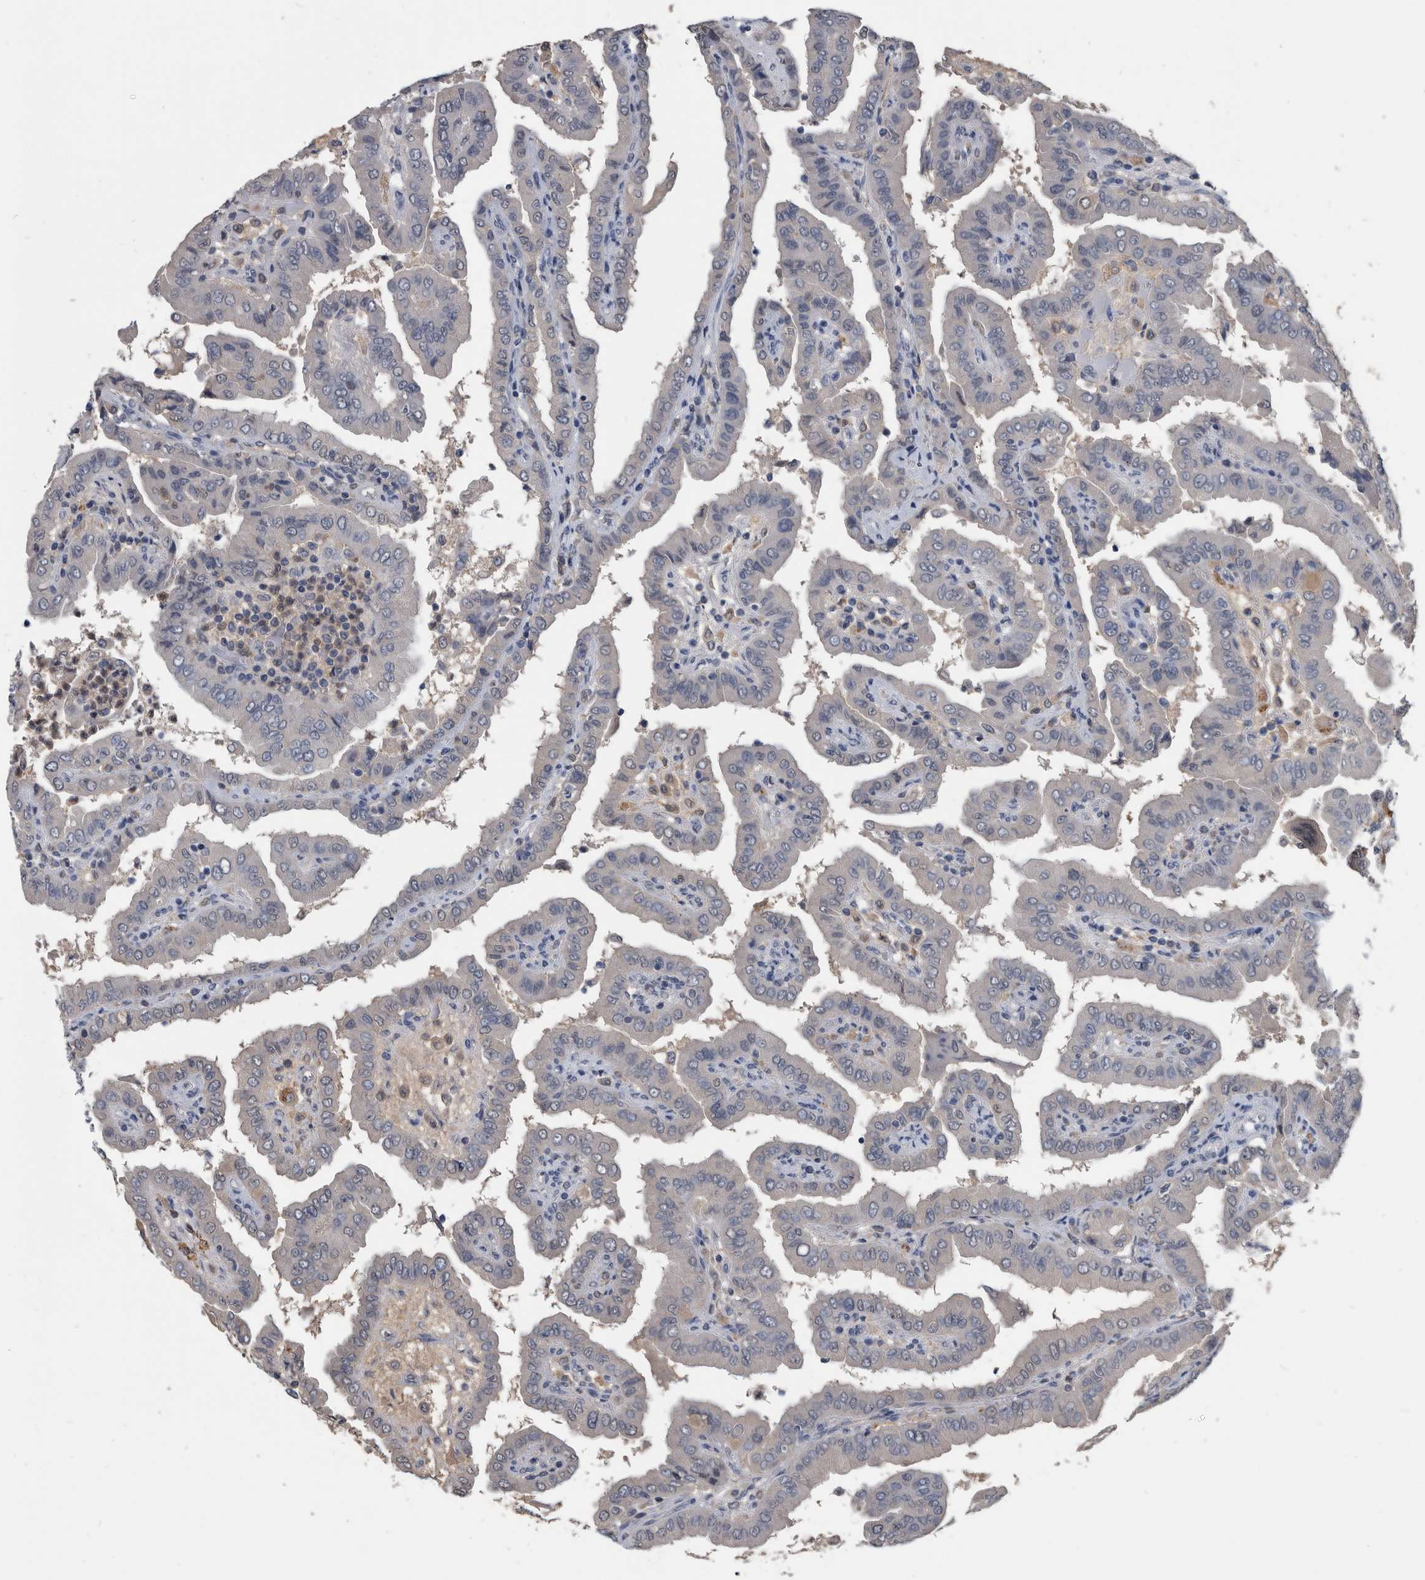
{"staining": {"intensity": "weak", "quantity": "<25%", "location": "cytoplasmic/membranous"}, "tissue": "thyroid cancer", "cell_type": "Tumor cells", "image_type": "cancer", "snomed": [{"axis": "morphology", "description": "Papillary adenocarcinoma, NOS"}, {"axis": "topography", "description": "Thyroid gland"}], "caption": "There is no significant positivity in tumor cells of thyroid cancer. The staining was performed using DAB to visualize the protein expression in brown, while the nuclei were stained in blue with hematoxylin (Magnification: 20x).", "gene": "PDXK", "patient": {"sex": "male", "age": 33}}